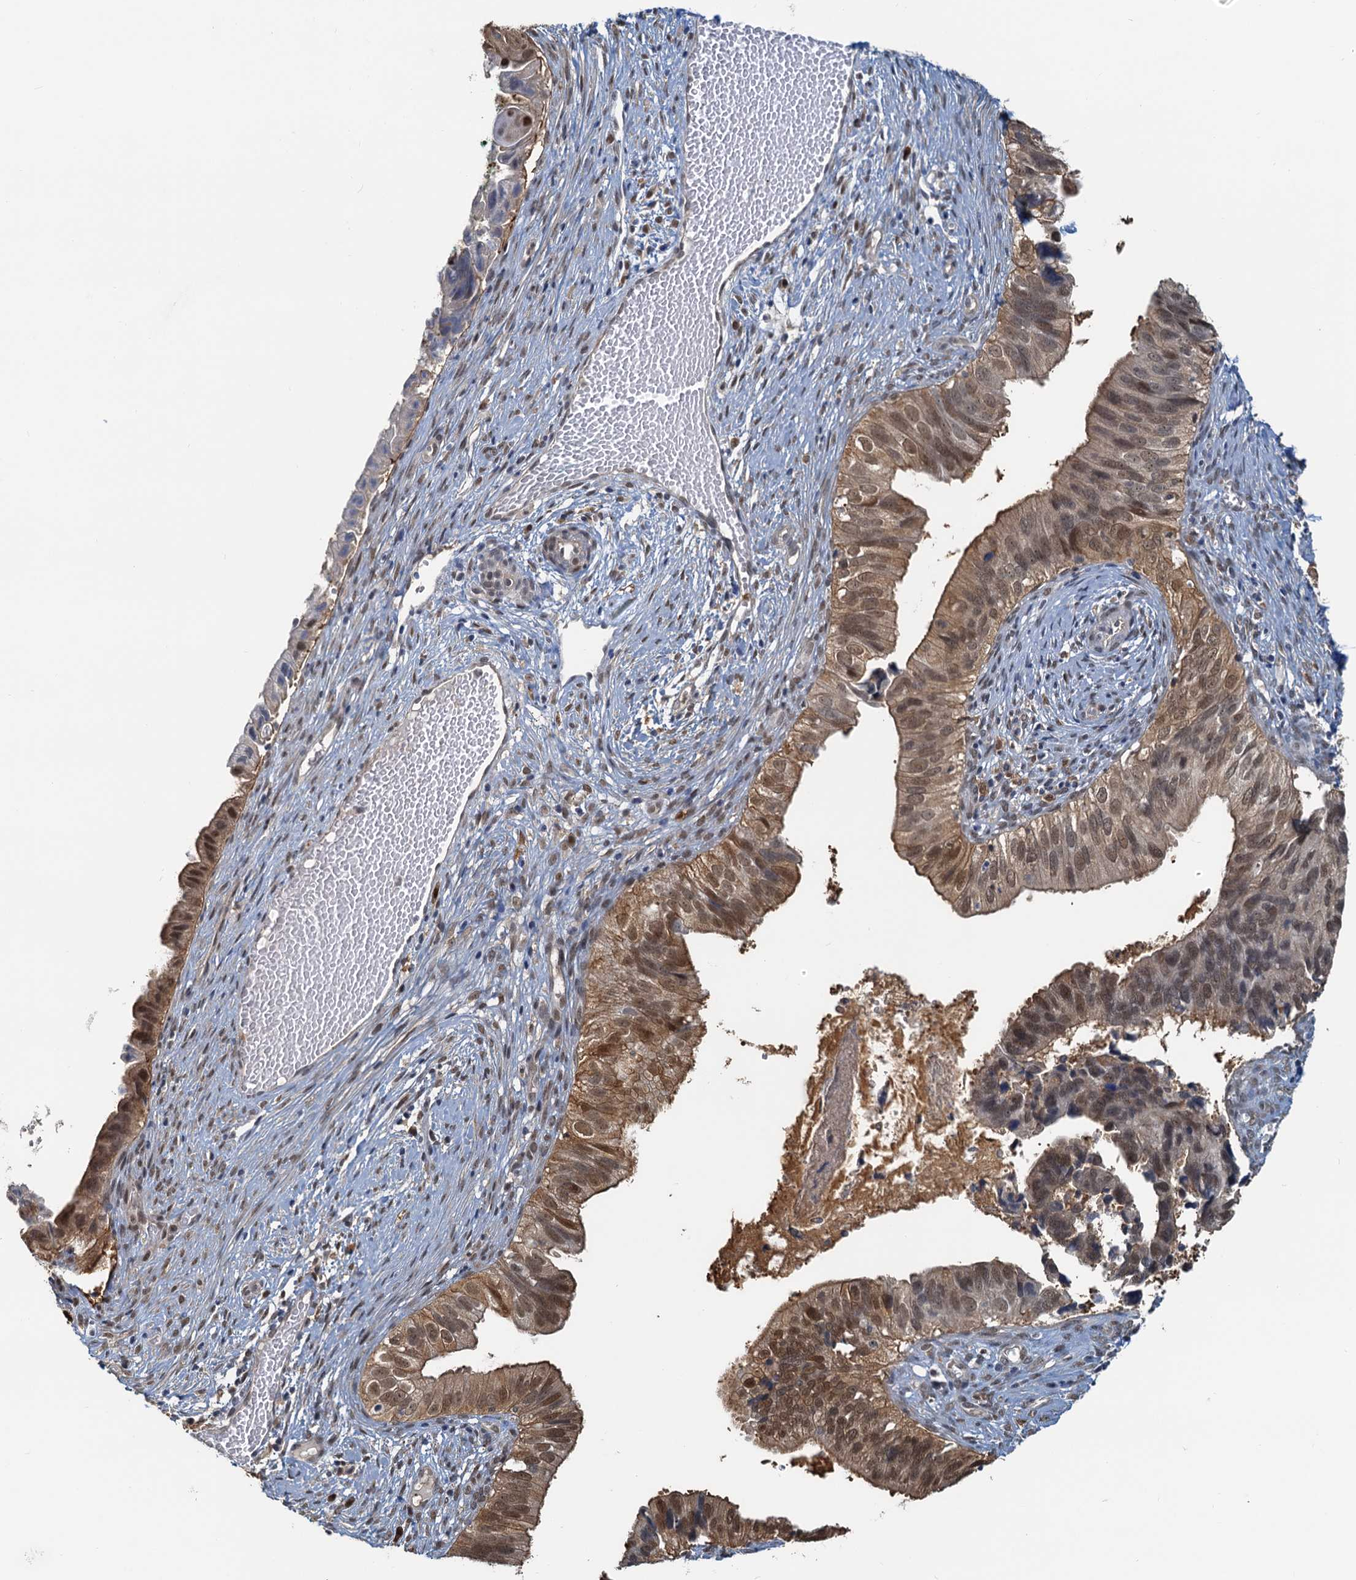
{"staining": {"intensity": "moderate", "quantity": ">75%", "location": "cytoplasmic/membranous,nuclear"}, "tissue": "cervical cancer", "cell_type": "Tumor cells", "image_type": "cancer", "snomed": [{"axis": "morphology", "description": "Adenocarcinoma, NOS"}, {"axis": "topography", "description": "Cervix"}], "caption": "Immunohistochemistry of human cervical adenocarcinoma exhibits medium levels of moderate cytoplasmic/membranous and nuclear expression in about >75% of tumor cells.", "gene": "SPINDOC", "patient": {"sex": "female", "age": 42}}